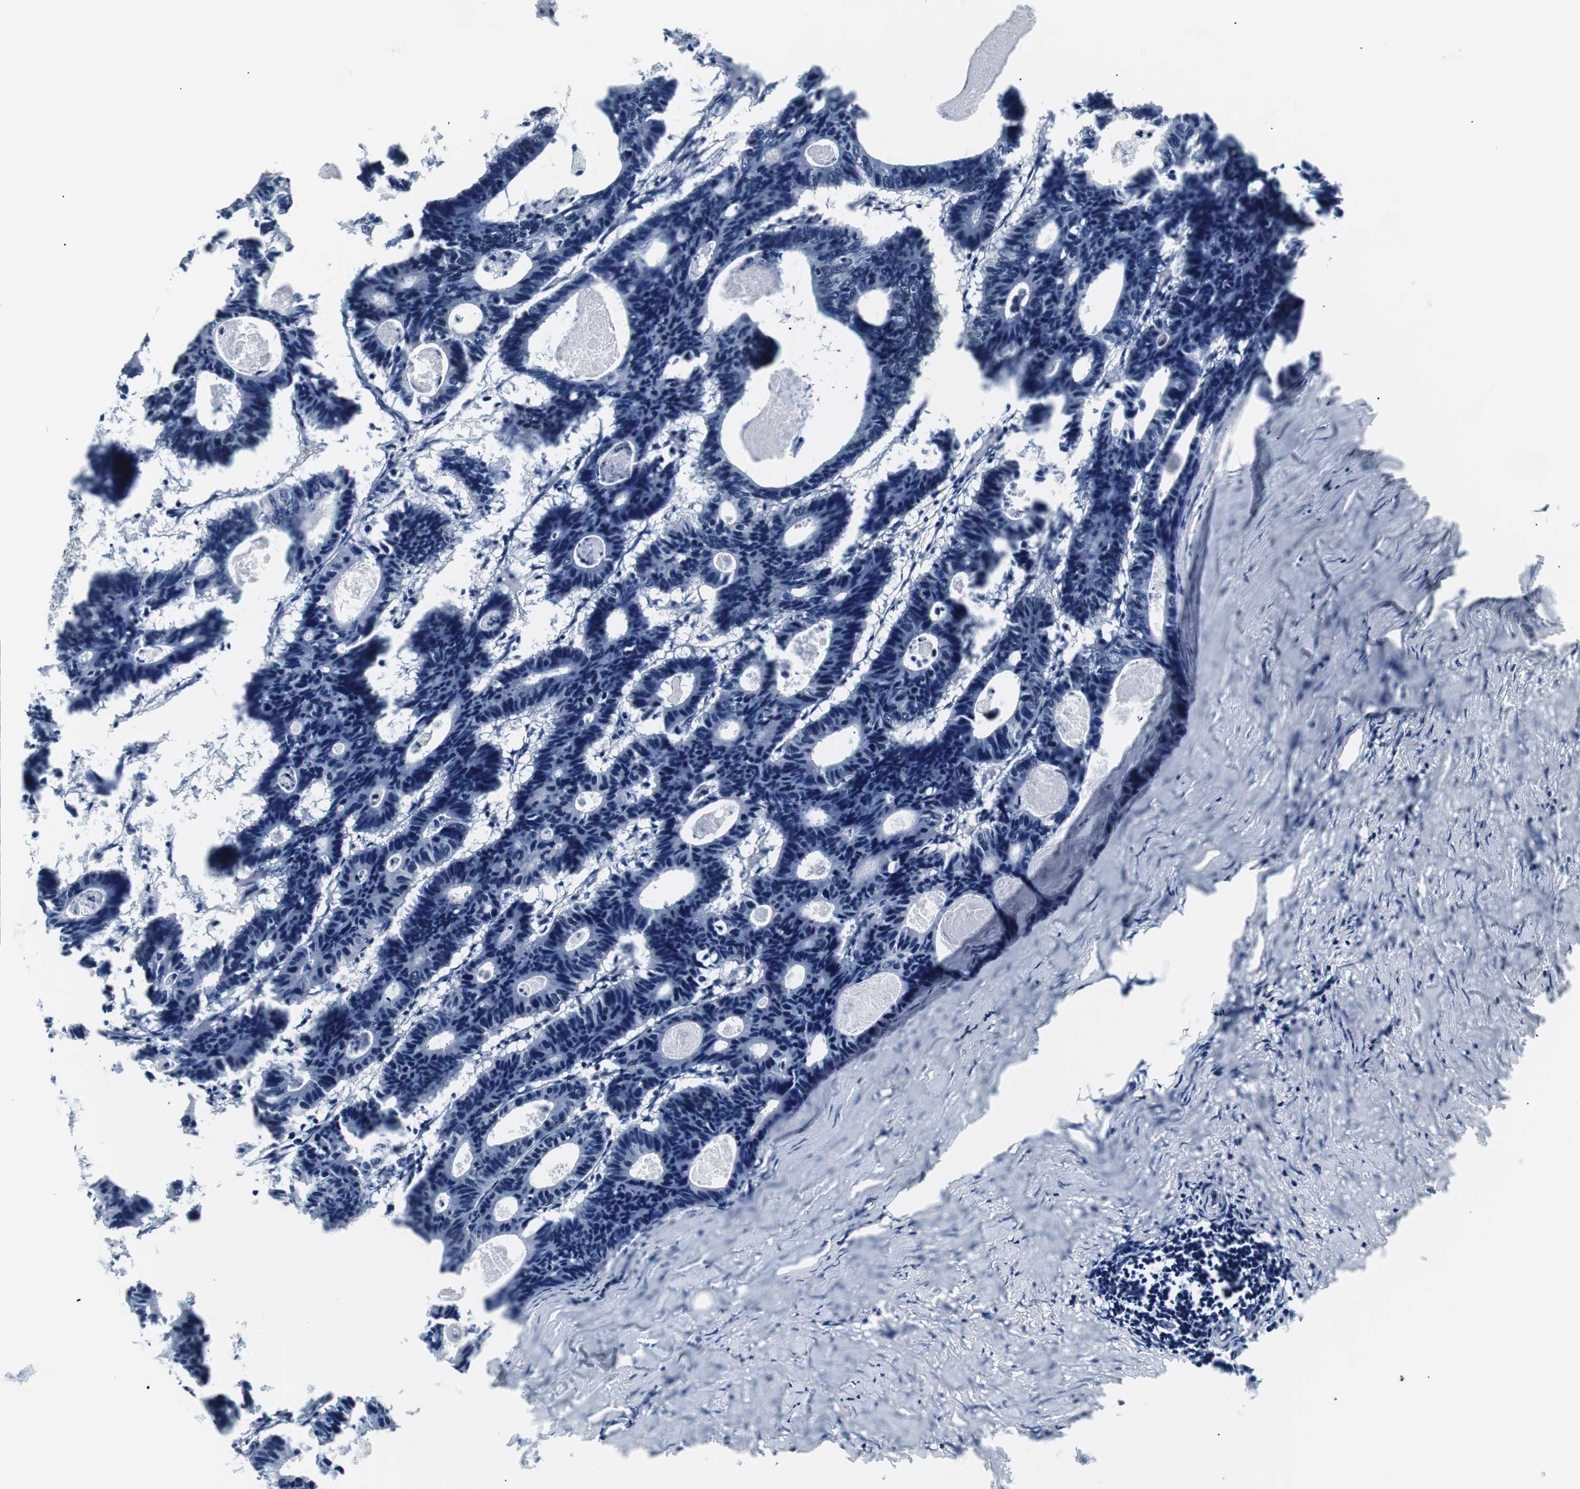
{"staining": {"intensity": "negative", "quantity": "none", "location": "none"}, "tissue": "colorectal cancer", "cell_type": "Tumor cells", "image_type": "cancer", "snomed": [{"axis": "morphology", "description": "Adenocarcinoma, NOS"}, {"axis": "topography", "description": "Colon"}], "caption": "Immunohistochemical staining of colorectal cancer exhibits no significant staining in tumor cells. (DAB immunohistochemistry (IHC) with hematoxylin counter stain).", "gene": "USP28", "patient": {"sex": "female", "age": 55}}